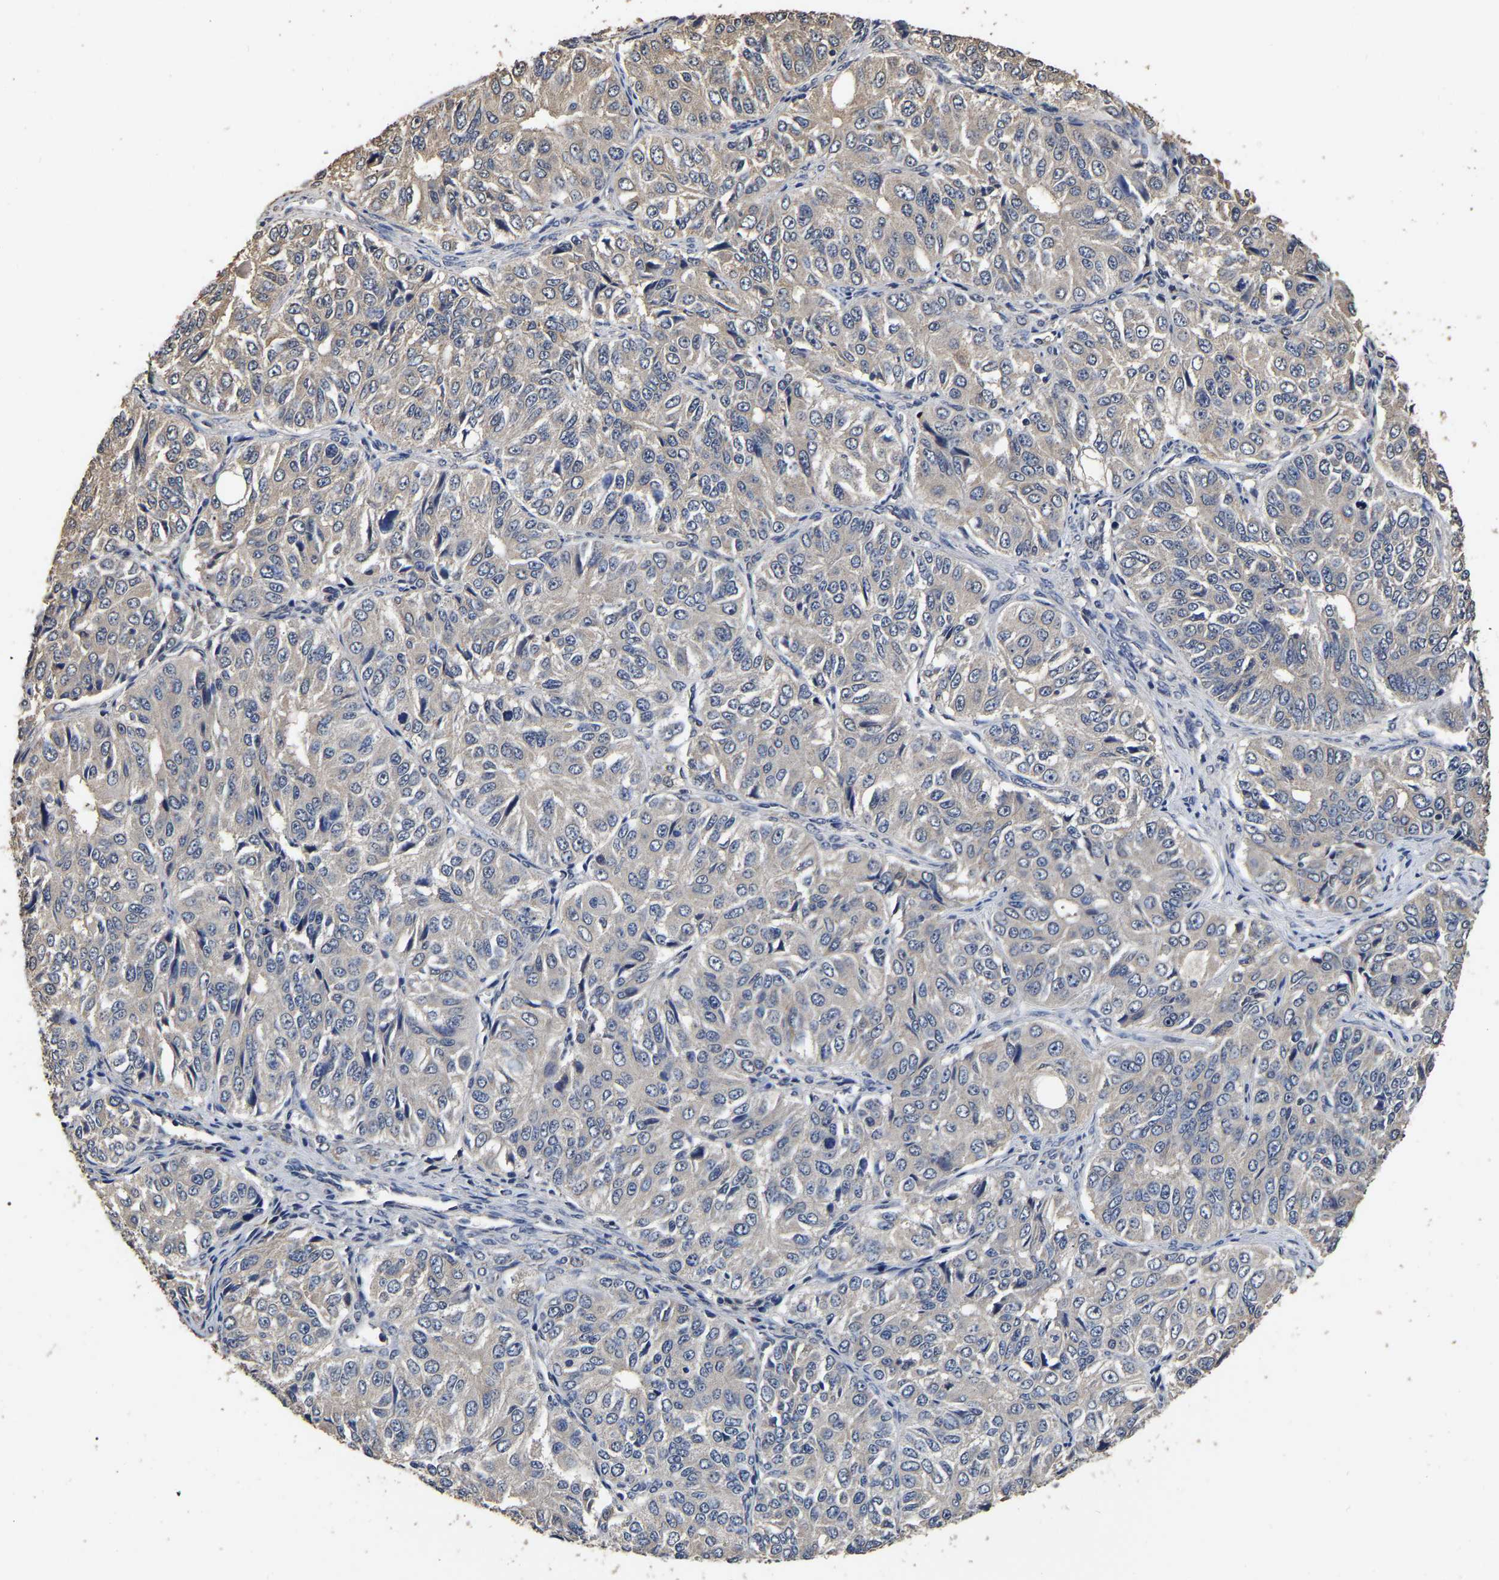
{"staining": {"intensity": "weak", "quantity": "<25%", "location": "cytoplasmic/membranous"}, "tissue": "ovarian cancer", "cell_type": "Tumor cells", "image_type": "cancer", "snomed": [{"axis": "morphology", "description": "Carcinoma, endometroid"}, {"axis": "topography", "description": "Ovary"}], "caption": "Immunohistochemistry (IHC) of ovarian cancer demonstrates no staining in tumor cells. (DAB immunohistochemistry, high magnification).", "gene": "STK32C", "patient": {"sex": "female", "age": 51}}